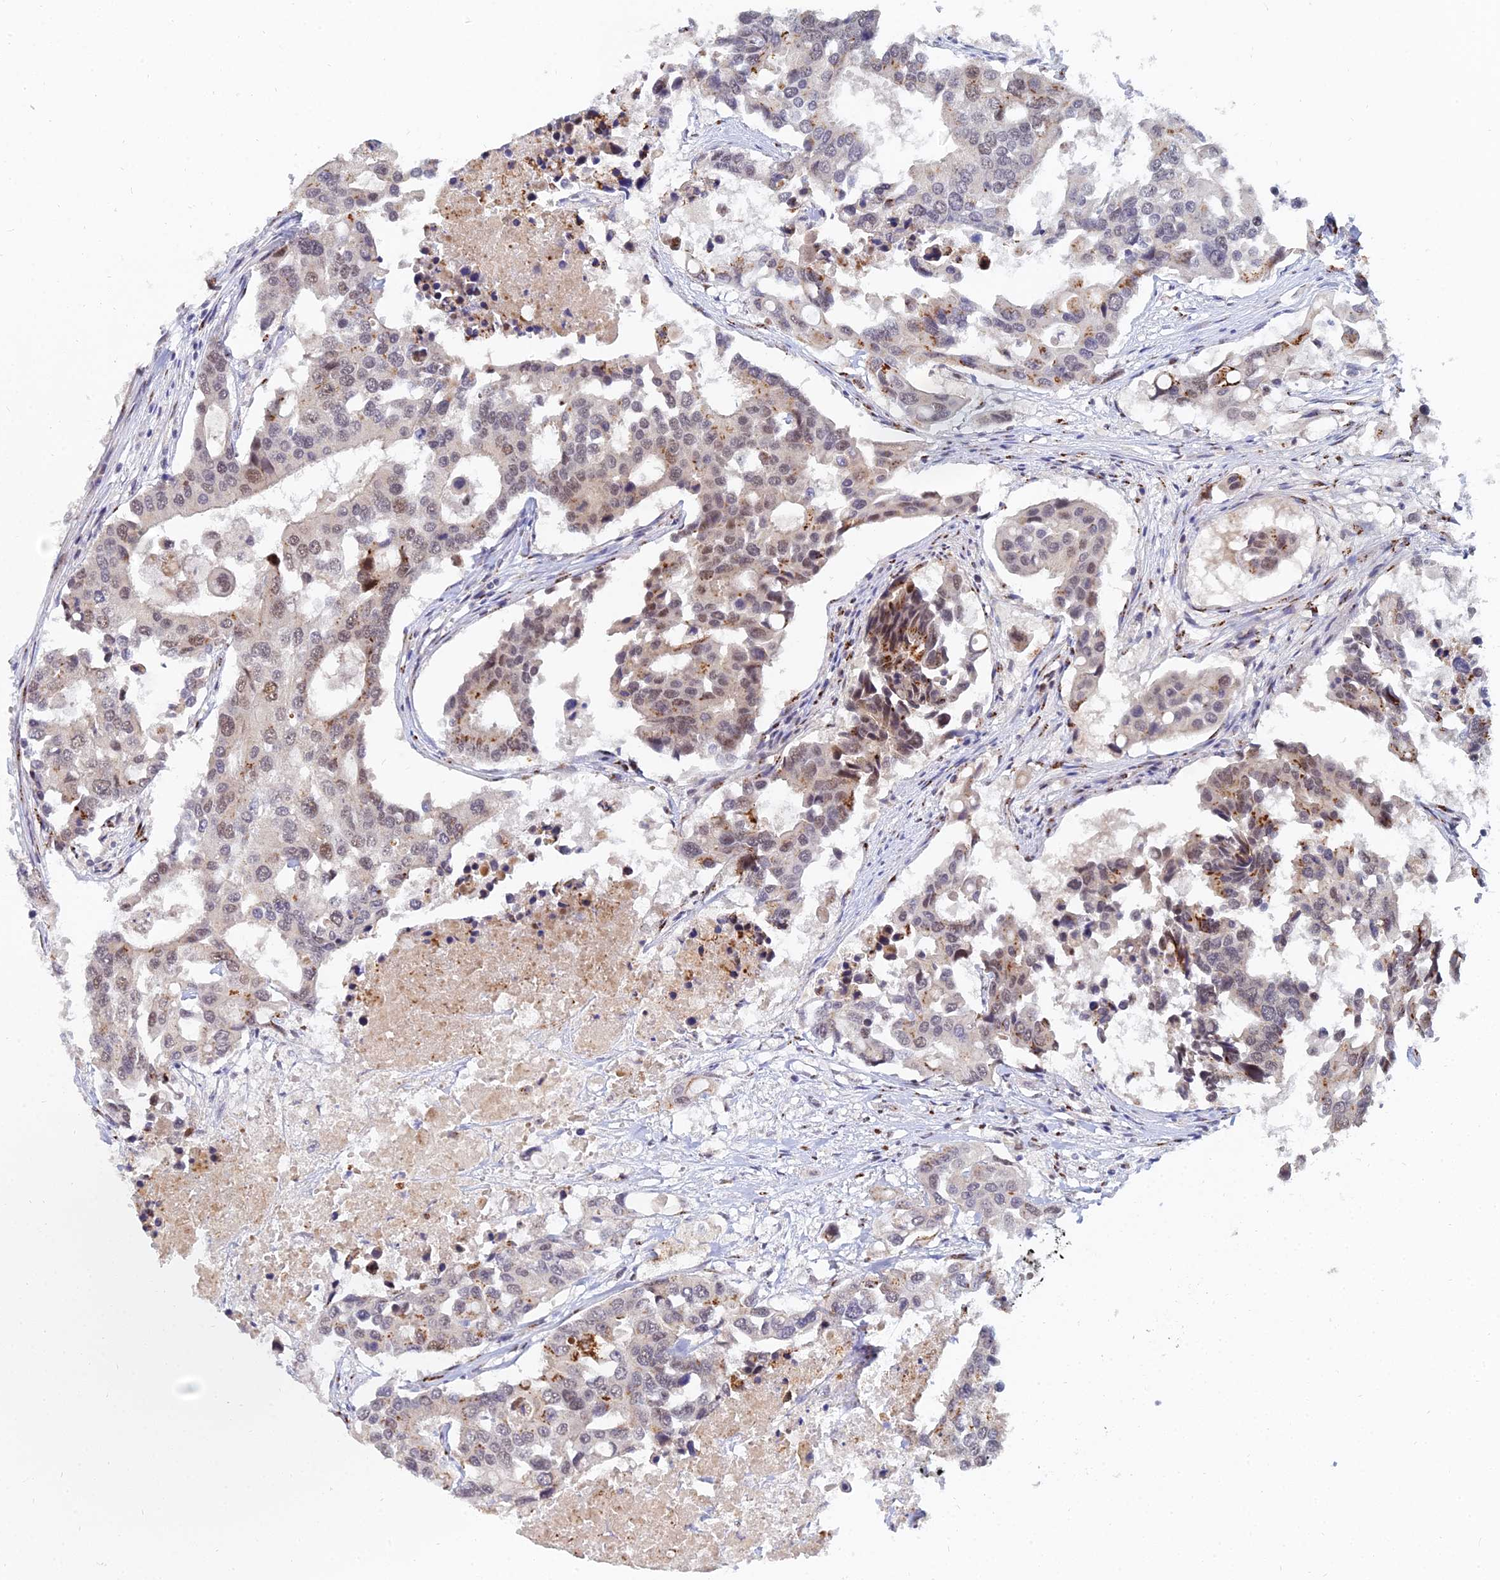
{"staining": {"intensity": "moderate", "quantity": "25%-75%", "location": "cytoplasmic/membranous,nuclear"}, "tissue": "colorectal cancer", "cell_type": "Tumor cells", "image_type": "cancer", "snomed": [{"axis": "morphology", "description": "Adenocarcinoma, NOS"}, {"axis": "topography", "description": "Colon"}], "caption": "An image of colorectal cancer (adenocarcinoma) stained for a protein exhibits moderate cytoplasmic/membranous and nuclear brown staining in tumor cells.", "gene": "THOC3", "patient": {"sex": "male", "age": 77}}